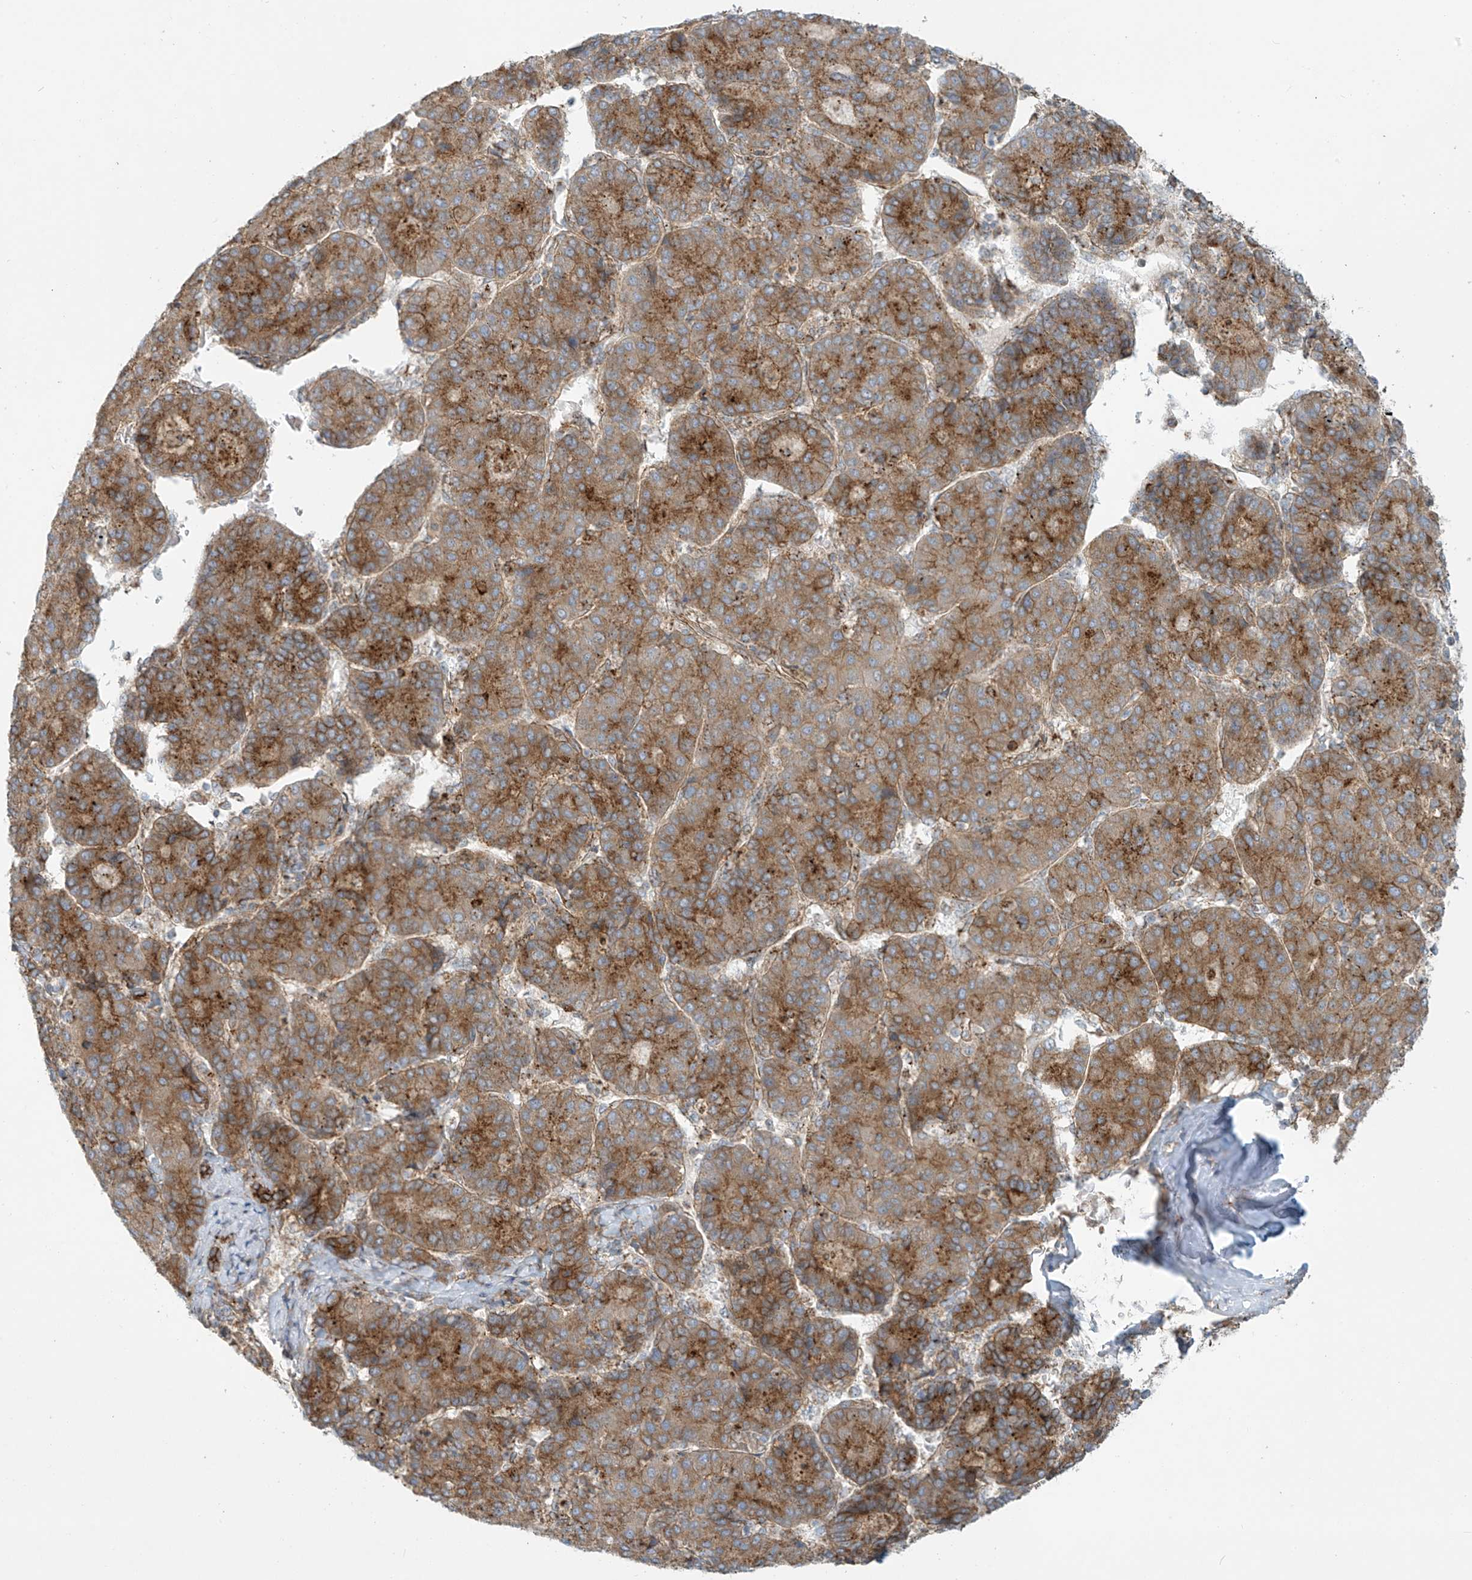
{"staining": {"intensity": "moderate", "quantity": ">75%", "location": "cytoplasmic/membranous"}, "tissue": "liver cancer", "cell_type": "Tumor cells", "image_type": "cancer", "snomed": [{"axis": "morphology", "description": "Carcinoma, Hepatocellular, NOS"}, {"axis": "topography", "description": "Liver"}], "caption": "A brown stain highlights moderate cytoplasmic/membranous staining of a protein in liver hepatocellular carcinoma tumor cells. (DAB IHC with brightfield microscopy, high magnification).", "gene": "LZTS3", "patient": {"sex": "male", "age": 65}}